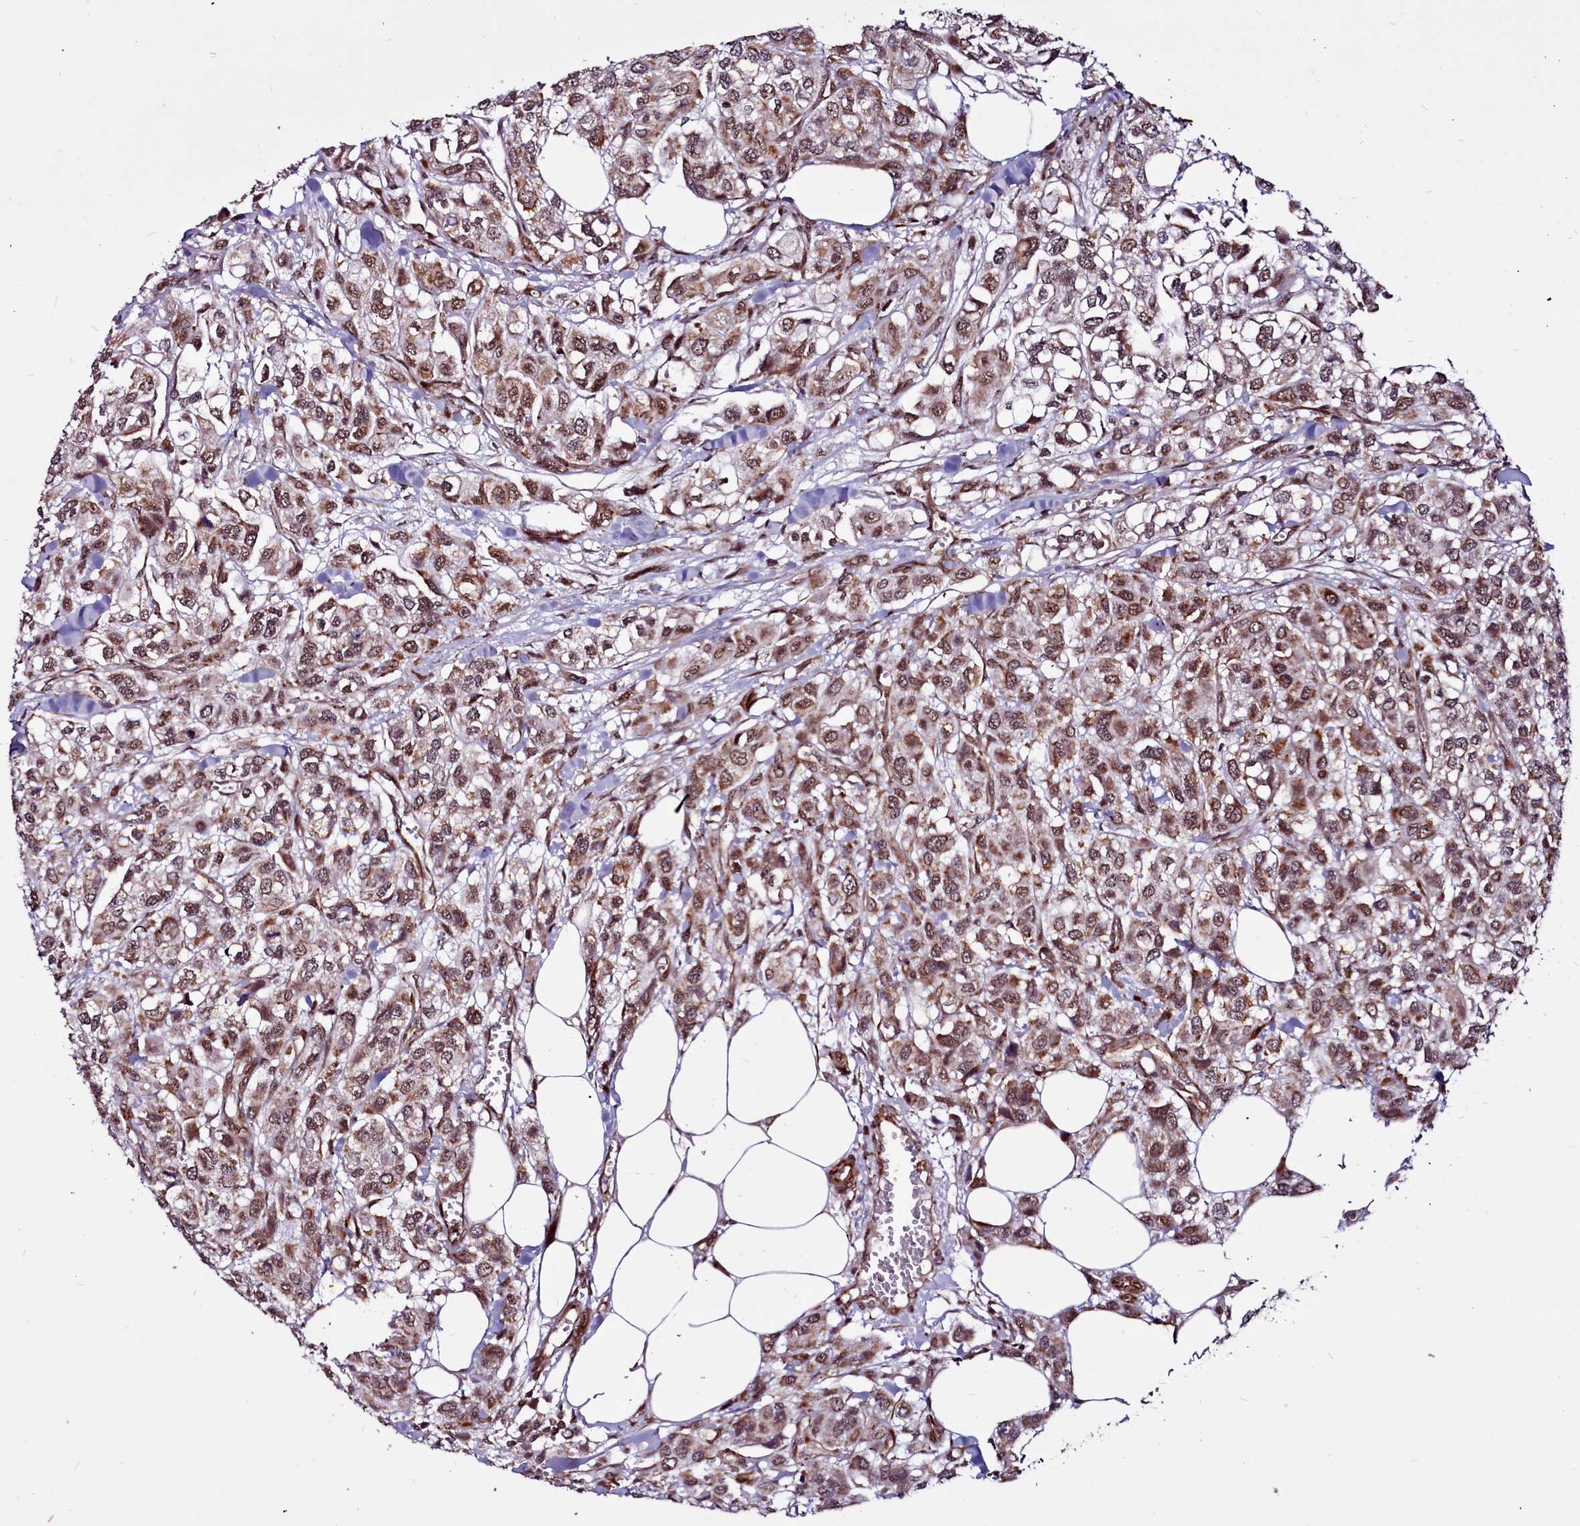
{"staining": {"intensity": "moderate", "quantity": ">75%", "location": "cytoplasmic/membranous,nuclear"}, "tissue": "urothelial cancer", "cell_type": "Tumor cells", "image_type": "cancer", "snomed": [{"axis": "morphology", "description": "Urothelial carcinoma, High grade"}, {"axis": "topography", "description": "Urinary bladder"}], "caption": "Immunohistochemical staining of human urothelial carcinoma (high-grade) exhibits medium levels of moderate cytoplasmic/membranous and nuclear protein expression in about >75% of tumor cells. (IHC, brightfield microscopy, high magnification).", "gene": "CLK3", "patient": {"sex": "male", "age": 67}}